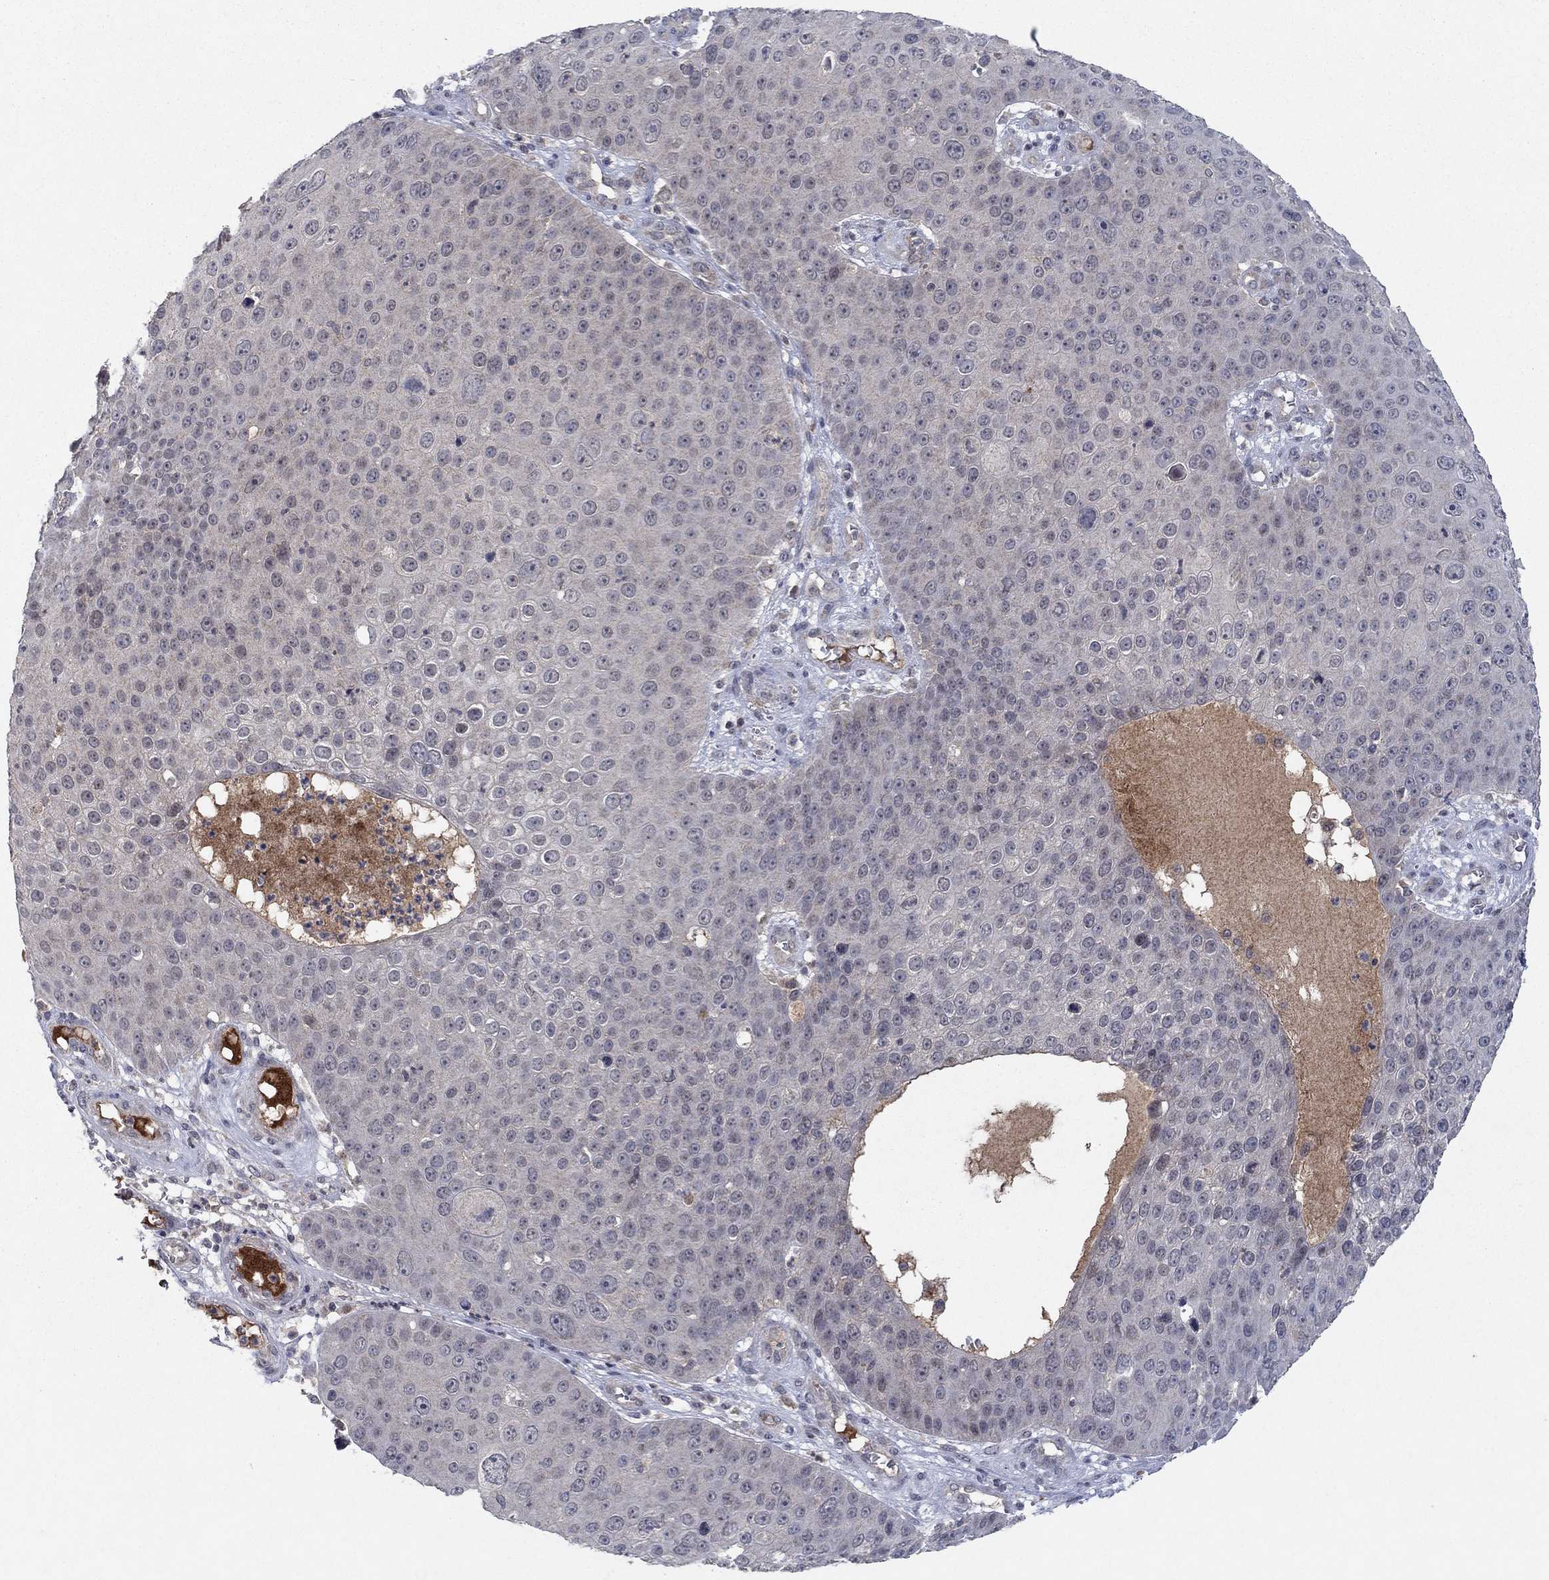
{"staining": {"intensity": "negative", "quantity": "none", "location": "none"}, "tissue": "skin cancer", "cell_type": "Tumor cells", "image_type": "cancer", "snomed": [{"axis": "morphology", "description": "Squamous cell carcinoma, NOS"}, {"axis": "topography", "description": "Skin"}], "caption": "Human skin squamous cell carcinoma stained for a protein using immunohistochemistry (IHC) displays no positivity in tumor cells.", "gene": "IL4", "patient": {"sex": "male", "age": 71}}